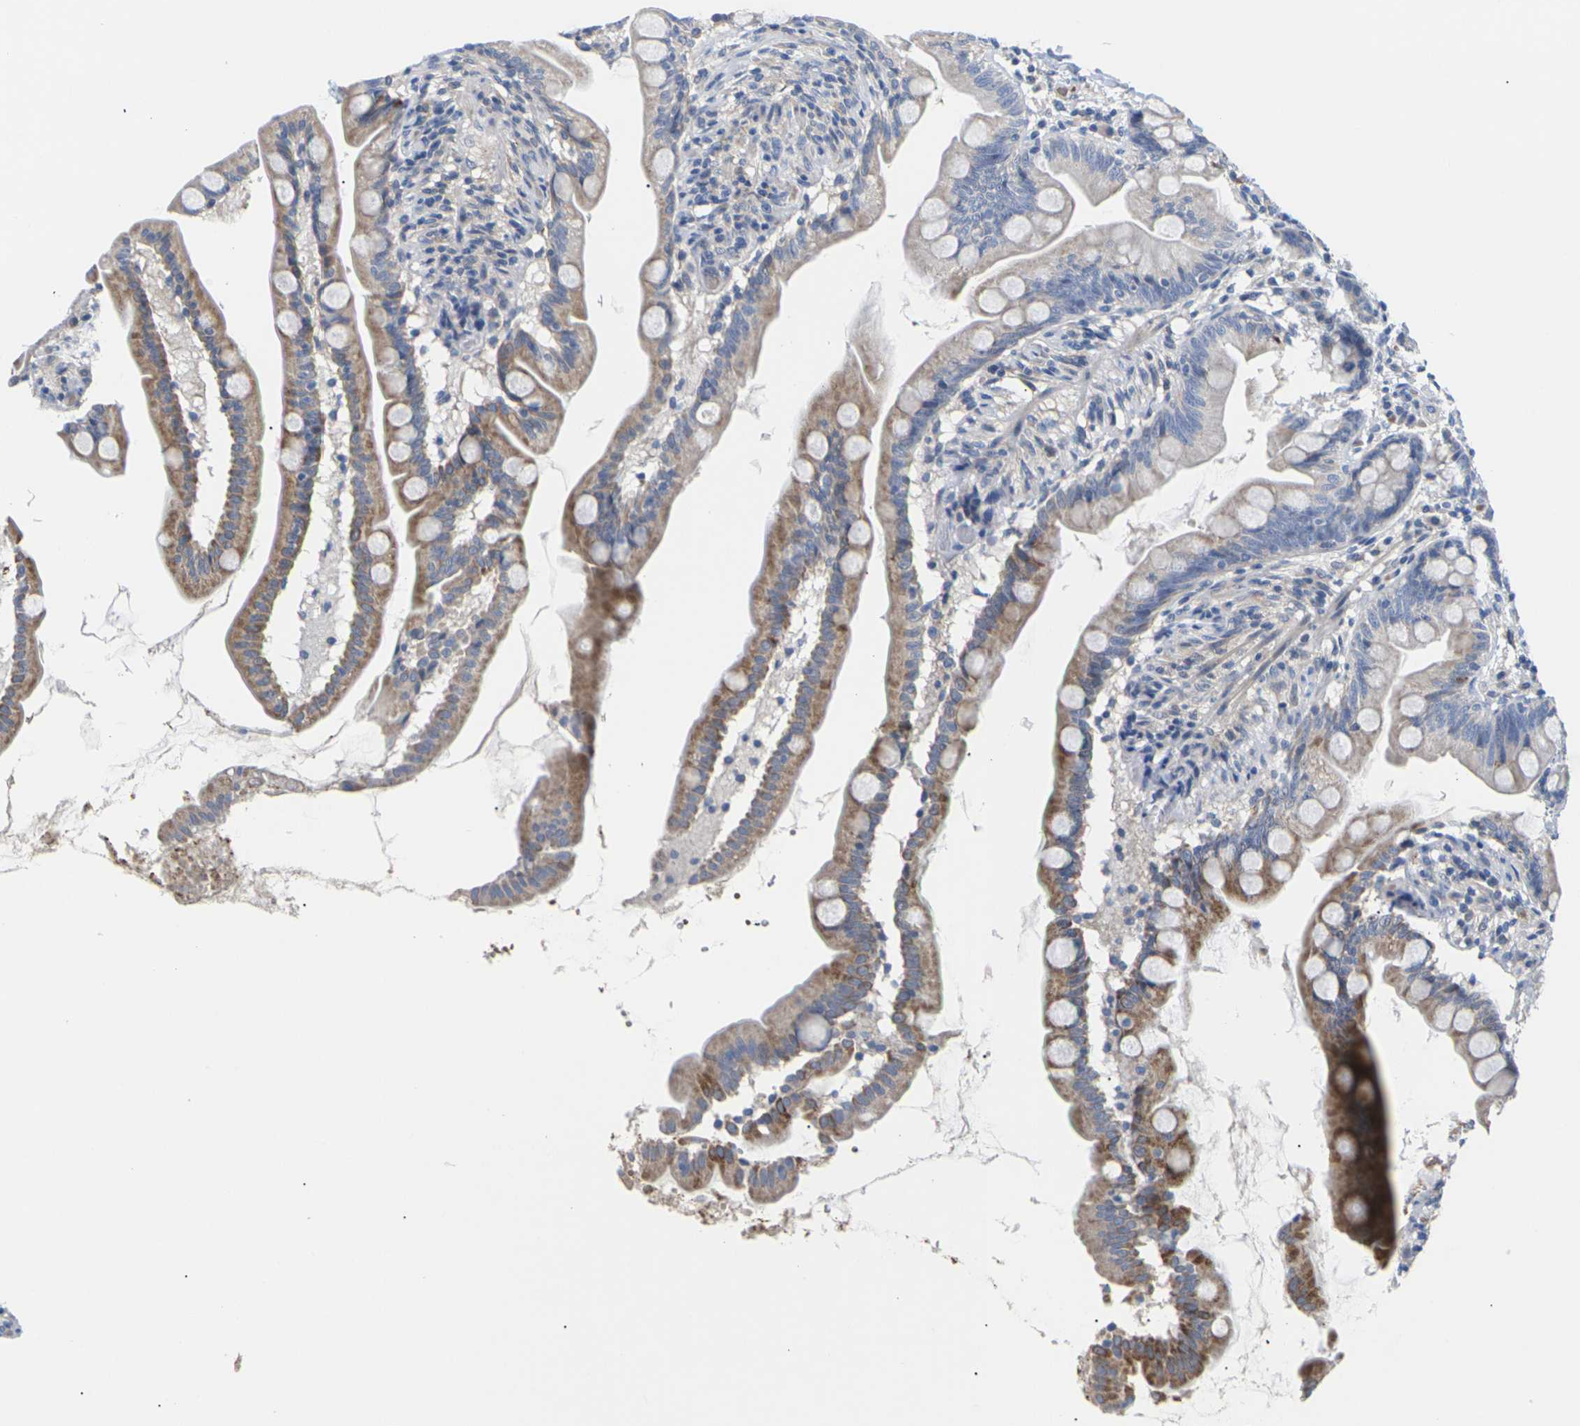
{"staining": {"intensity": "moderate", "quantity": ">75%", "location": "cytoplasmic/membranous"}, "tissue": "small intestine", "cell_type": "Glandular cells", "image_type": "normal", "snomed": [{"axis": "morphology", "description": "Normal tissue, NOS"}, {"axis": "topography", "description": "Small intestine"}], "caption": "Immunohistochemistry (DAB) staining of unremarkable small intestine displays moderate cytoplasmic/membranous protein staining in approximately >75% of glandular cells. Nuclei are stained in blue.", "gene": "TMCO4", "patient": {"sex": "female", "age": 56}}